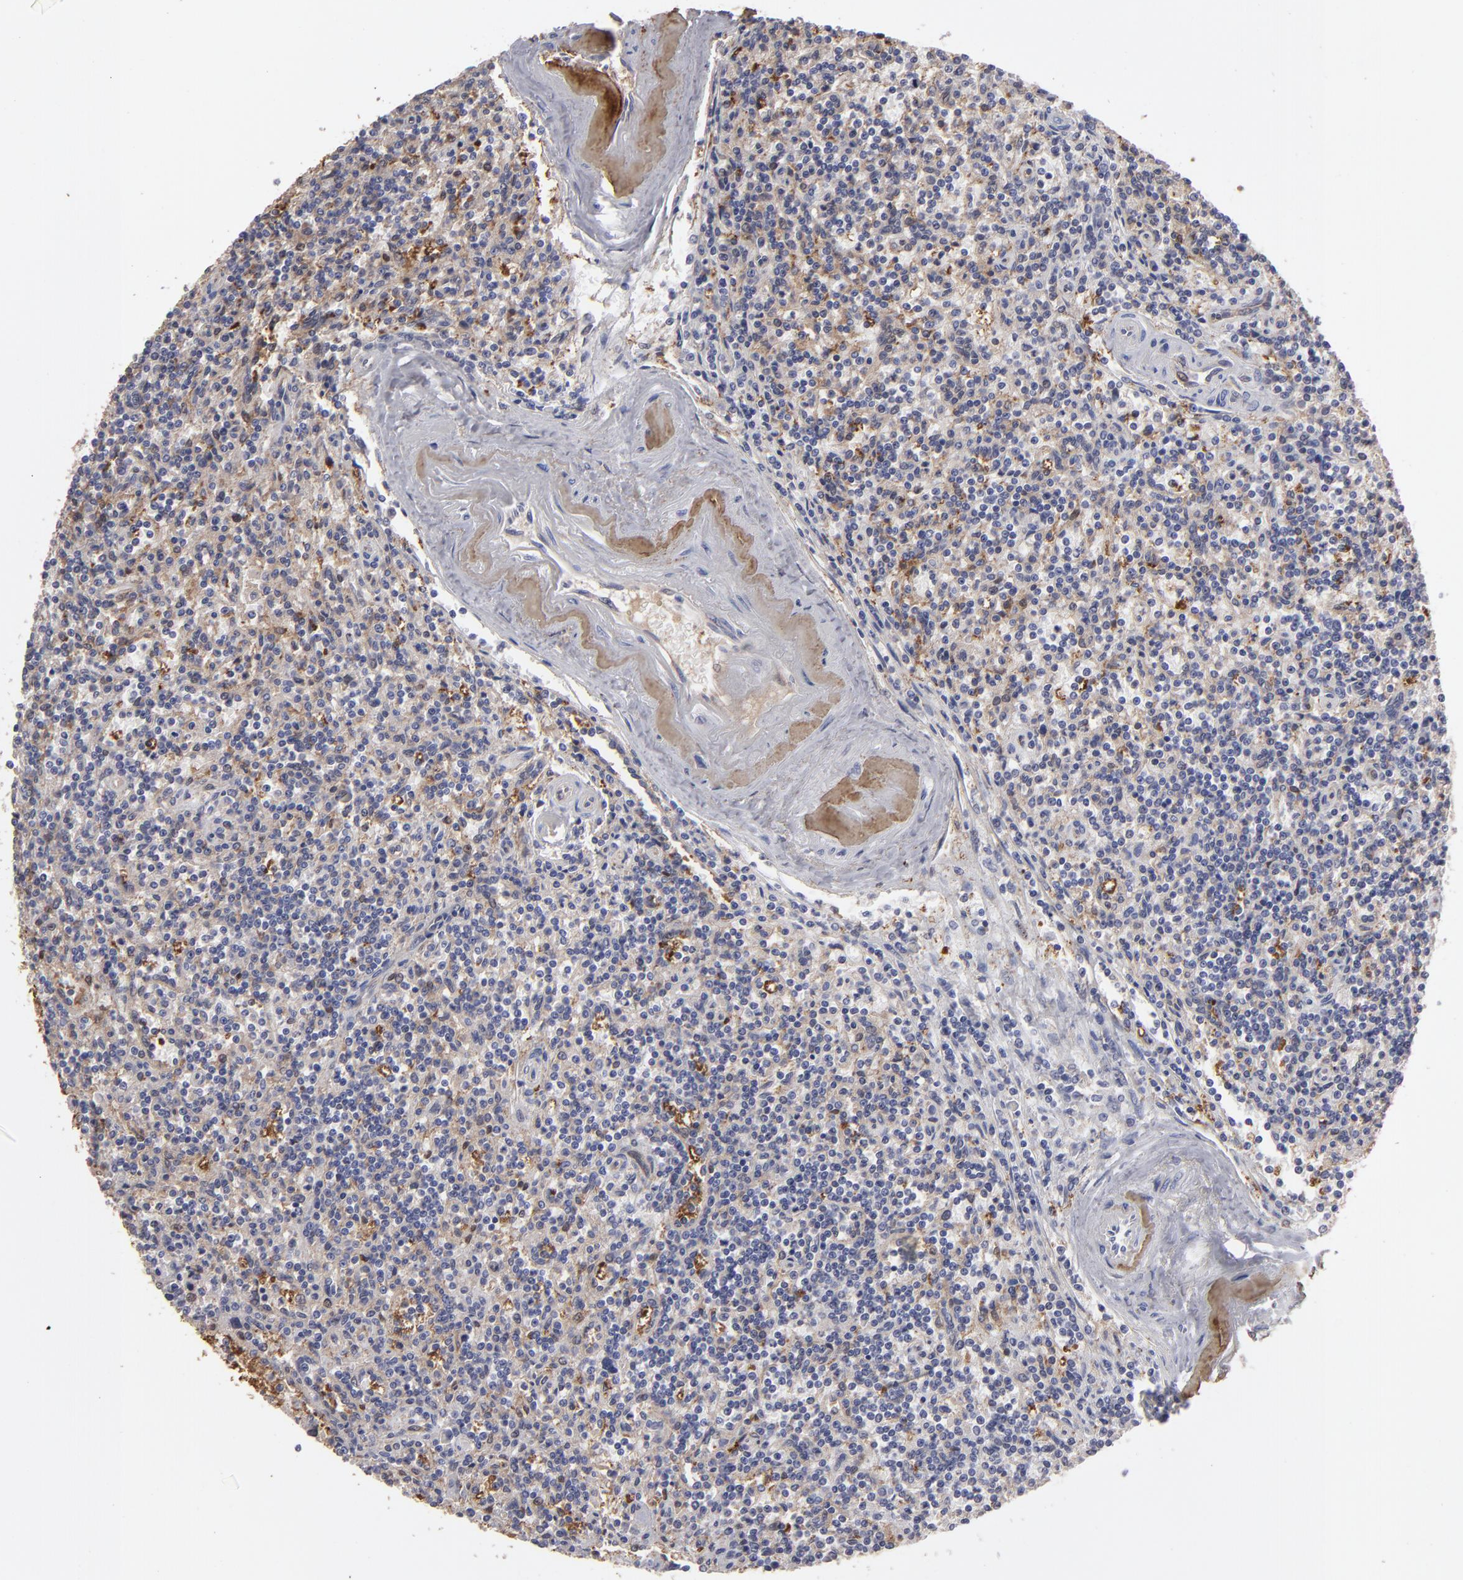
{"staining": {"intensity": "moderate", "quantity": "<25%", "location": "cytoplasmic/membranous"}, "tissue": "lymphoma", "cell_type": "Tumor cells", "image_type": "cancer", "snomed": [{"axis": "morphology", "description": "Malignant lymphoma, non-Hodgkin's type, Low grade"}, {"axis": "topography", "description": "Spleen"}], "caption": "Tumor cells demonstrate moderate cytoplasmic/membranous expression in about <25% of cells in lymphoma.", "gene": "SEMA3G", "patient": {"sex": "male", "age": 73}}